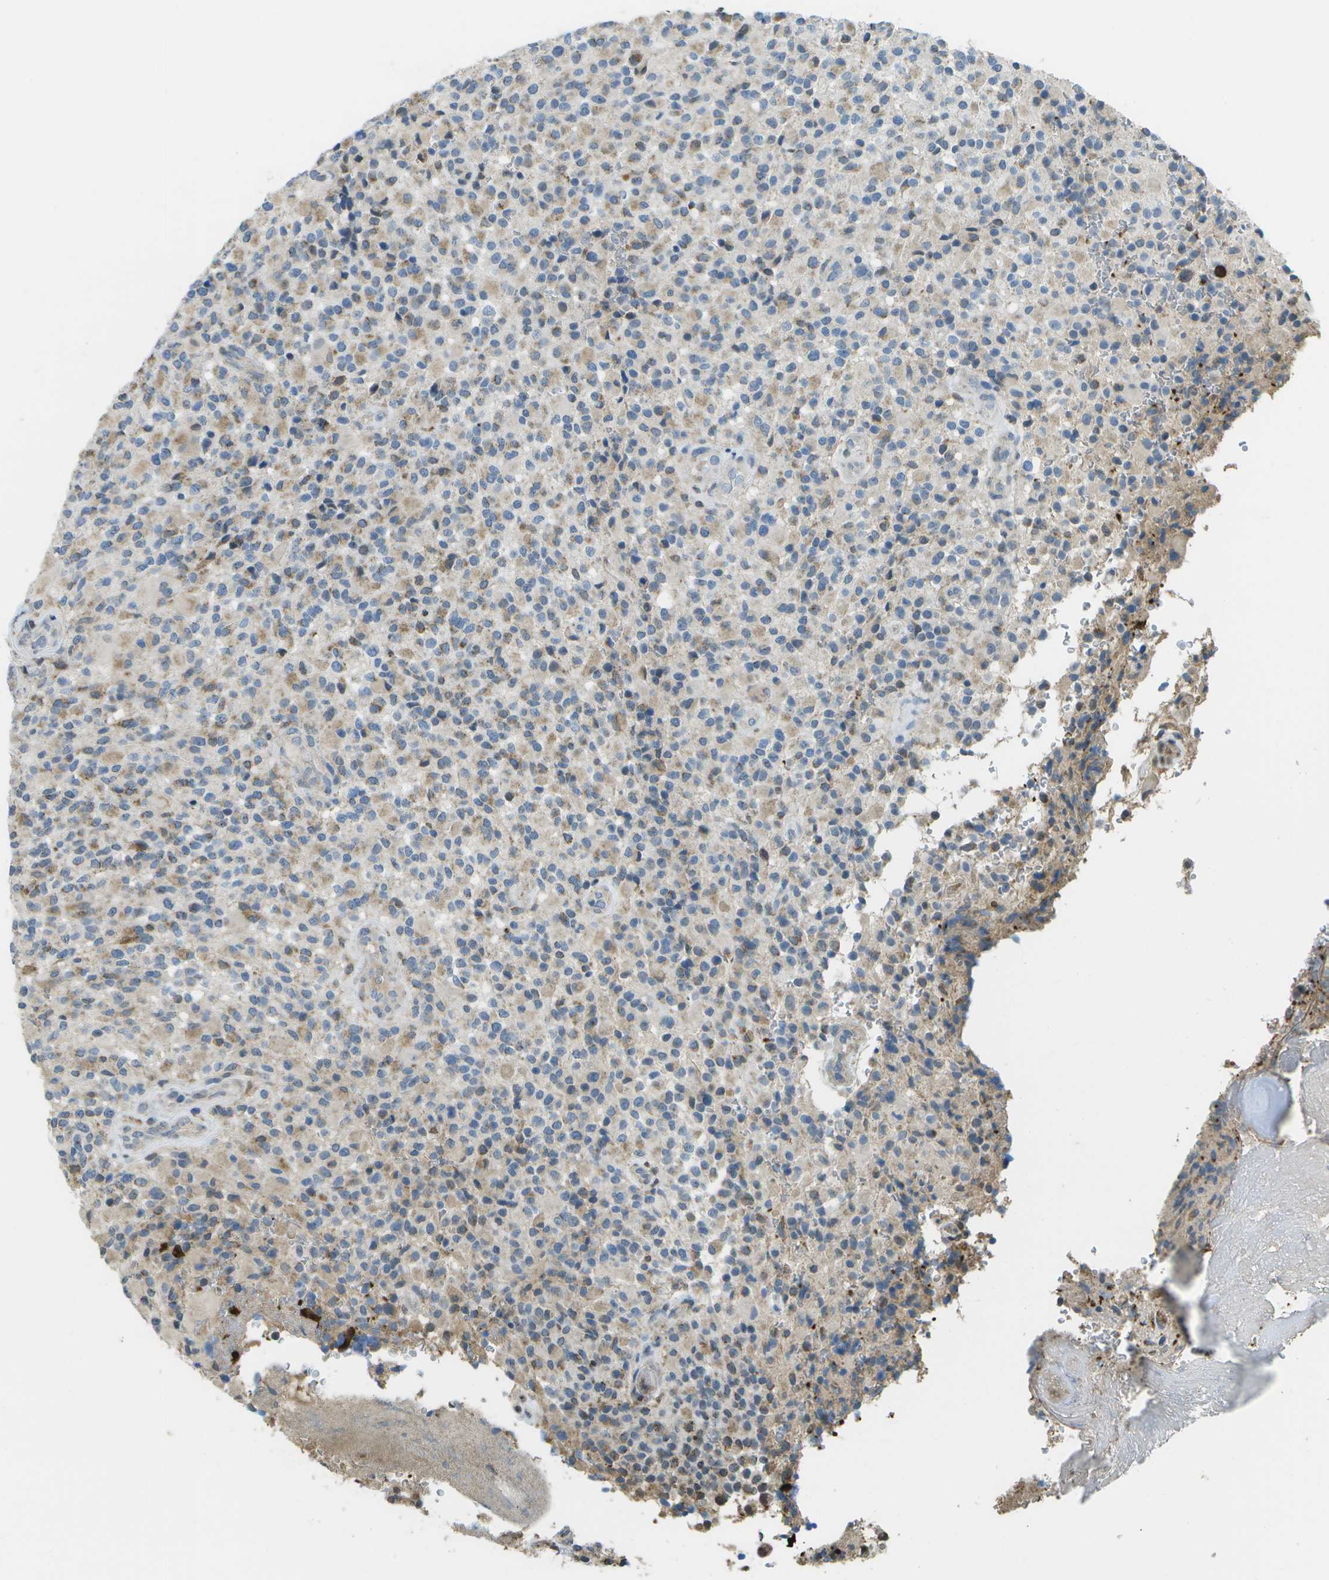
{"staining": {"intensity": "weak", "quantity": "25%-75%", "location": "cytoplasmic/membranous"}, "tissue": "glioma", "cell_type": "Tumor cells", "image_type": "cancer", "snomed": [{"axis": "morphology", "description": "Glioma, malignant, High grade"}, {"axis": "topography", "description": "Brain"}], "caption": "About 25%-75% of tumor cells in human glioma demonstrate weak cytoplasmic/membranous protein expression as visualized by brown immunohistochemical staining.", "gene": "CACHD1", "patient": {"sex": "male", "age": 71}}